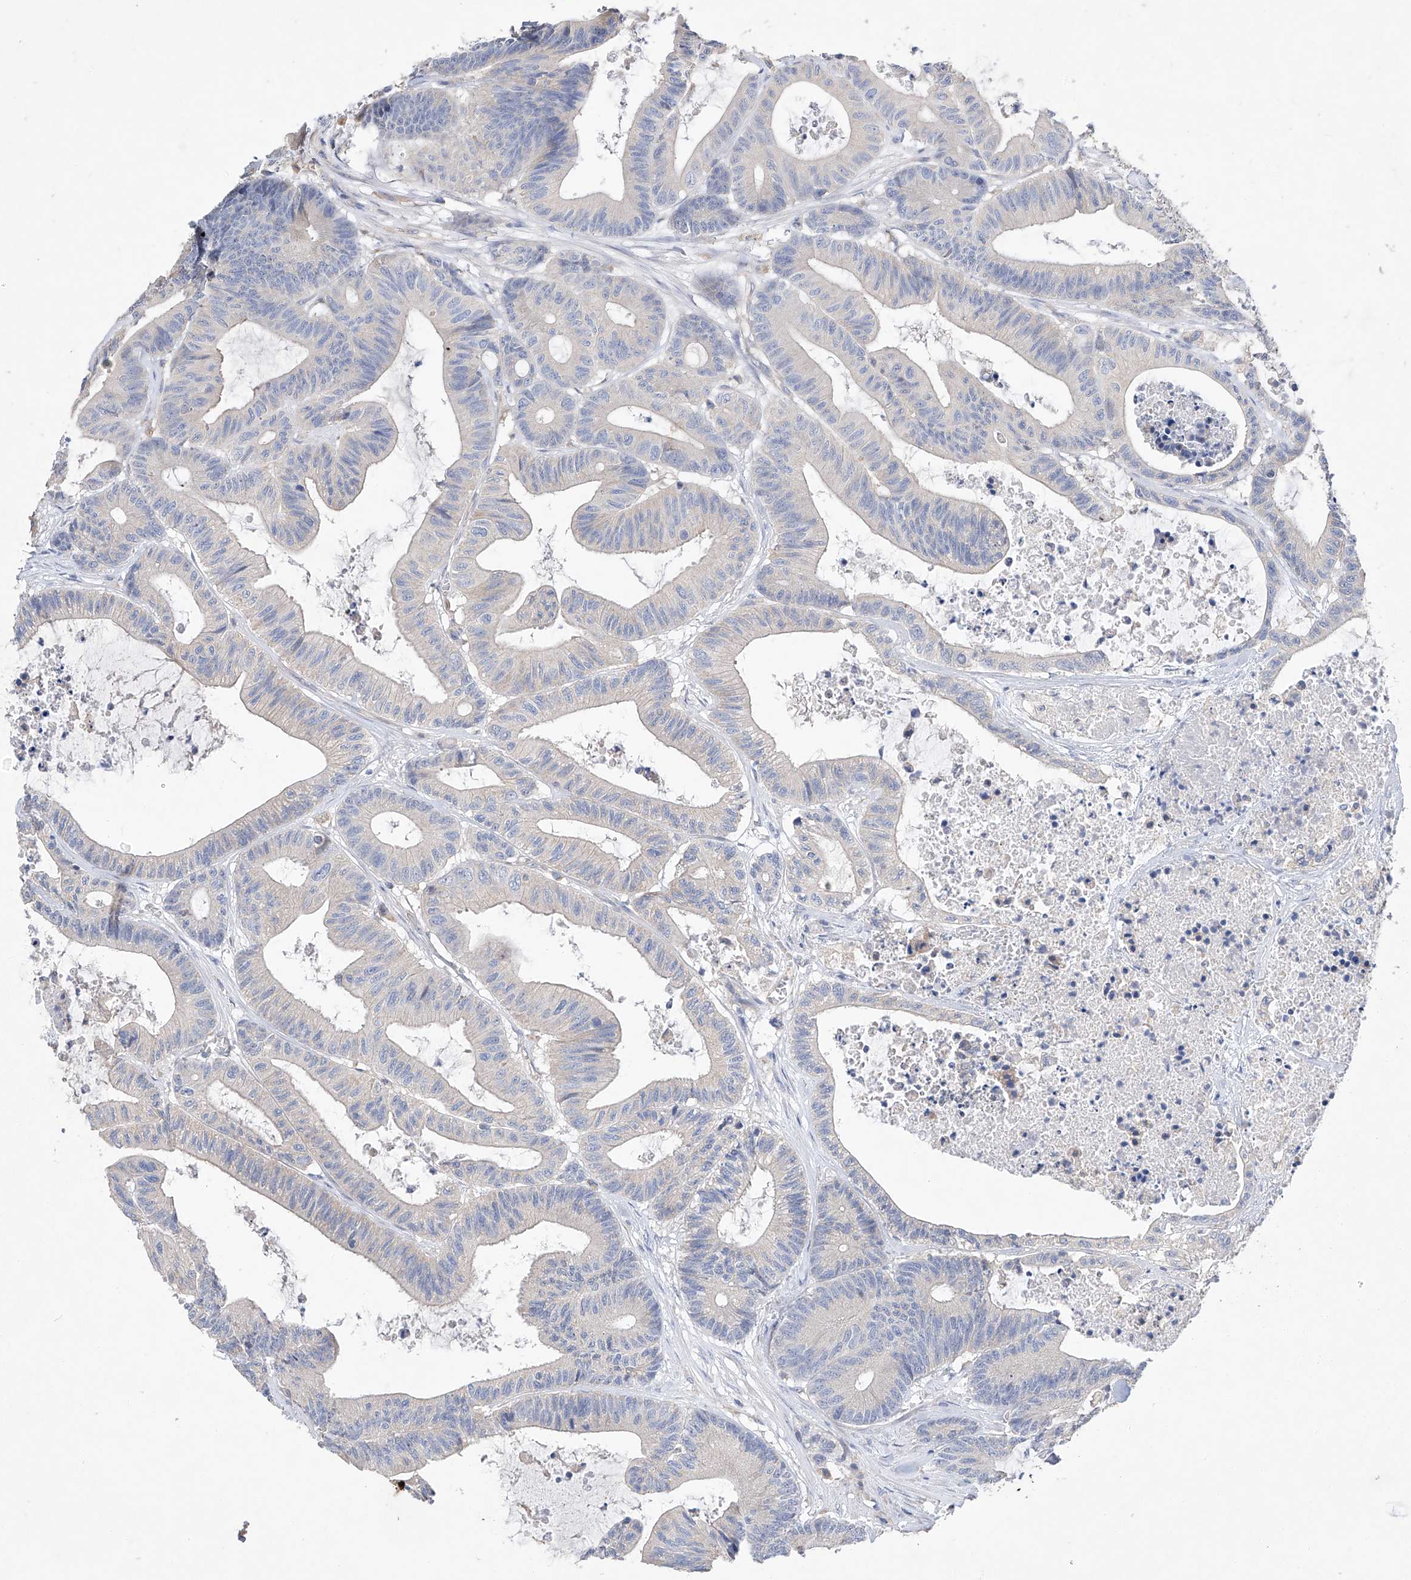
{"staining": {"intensity": "negative", "quantity": "none", "location": "none"}, "tissue": "colorectal cancer", "cell_type": "Tumor cells", "image_type": "cancer", "snomed": [{"axis": "morphology", "description": "Adenocarcinoma, NOS"}, {"axis": "topography", "description": "Colon"}], "caption": "This is an IHC image of human colorectal cancer (adenocarcinoma). There is no expression in tumor cells.", "gene": "AMD1", "patient": {"sex": "female", "age": 84}}